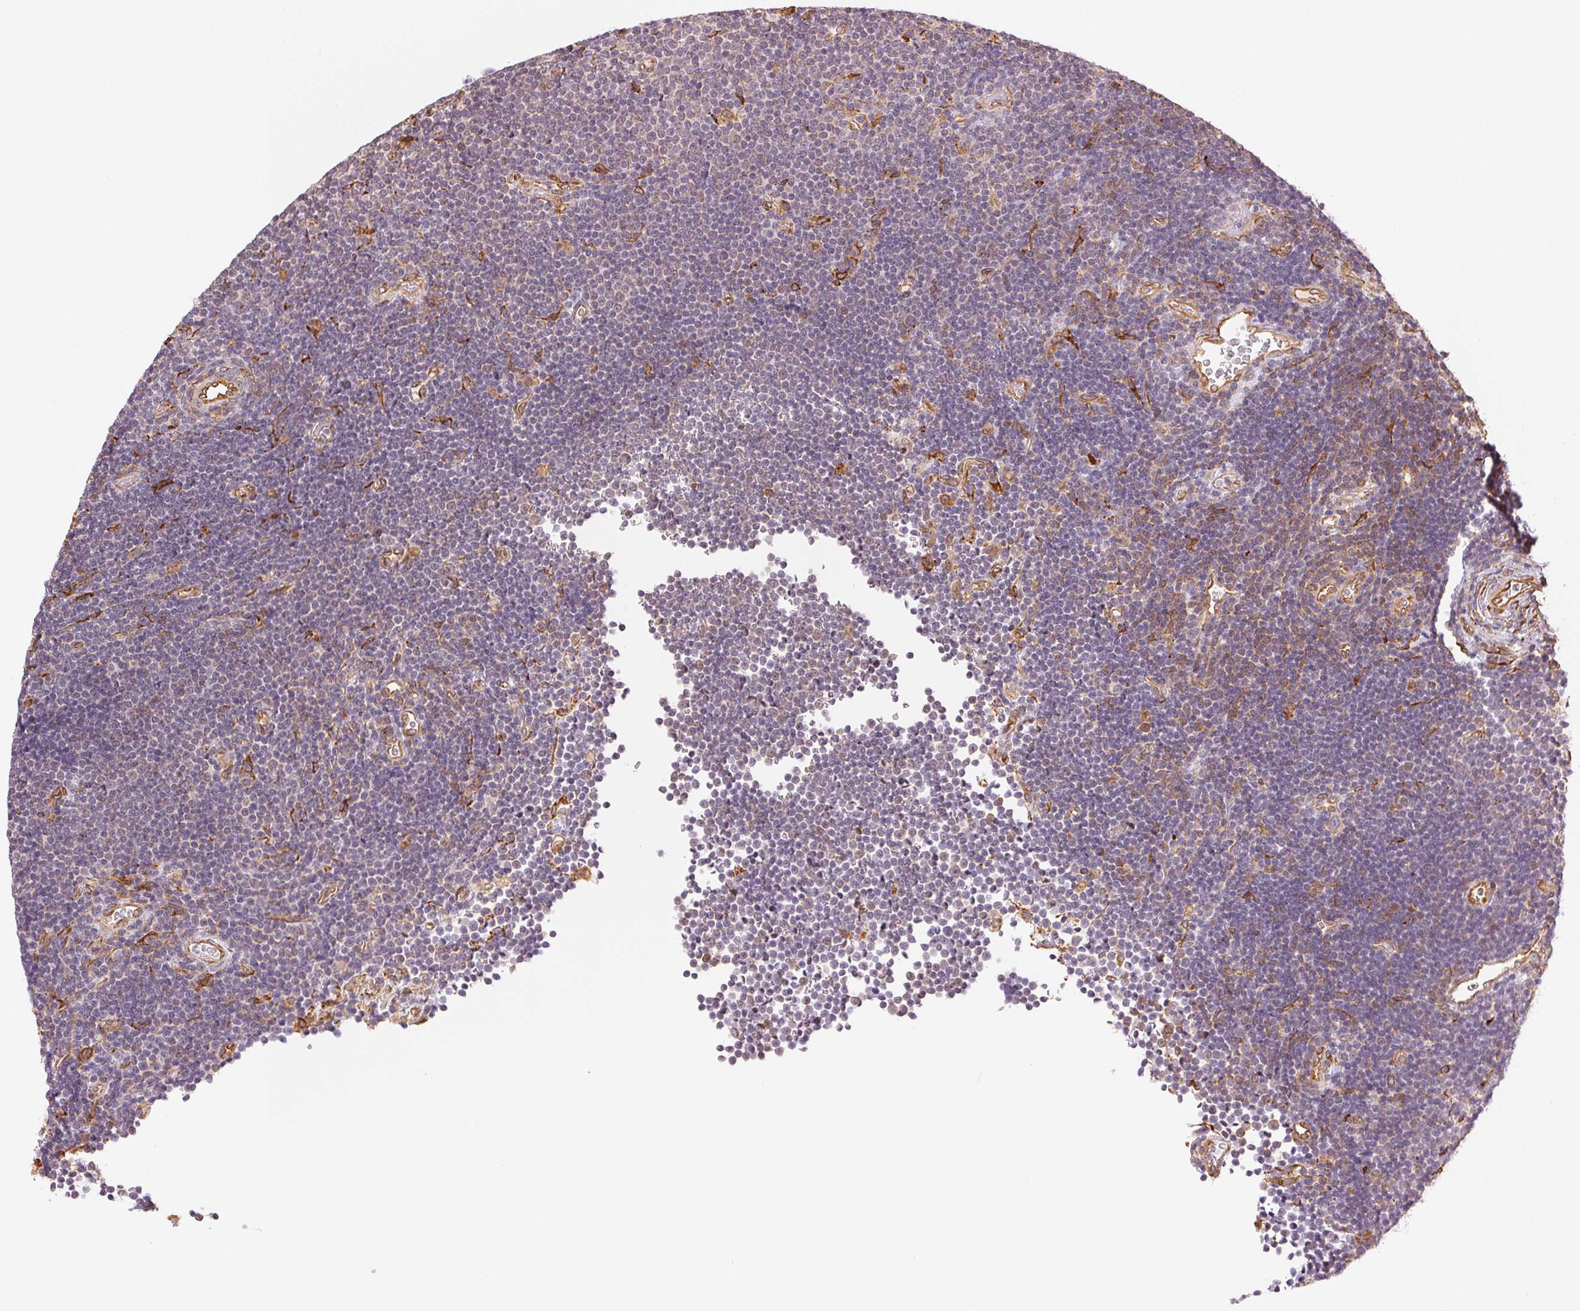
{"staining": {"intensity": "negative", "quantity": "none", "location": "none"}, "tissue": "lymphoma", "cell_type": "Tumor cells", "image_type": "cancer", "snomed": [{"axis": "morphology", "description": "Malignant lymphoma, non-Hodgkin's type, Low grade"}, {"axis": "topography", "description": "Brain"}], "caption": "The immunohistochemistry image has no significant expression in tumor cells of lymphoma tissue.", "gene": "RCN3", "patient": {"sex": "female", "age": 66}}